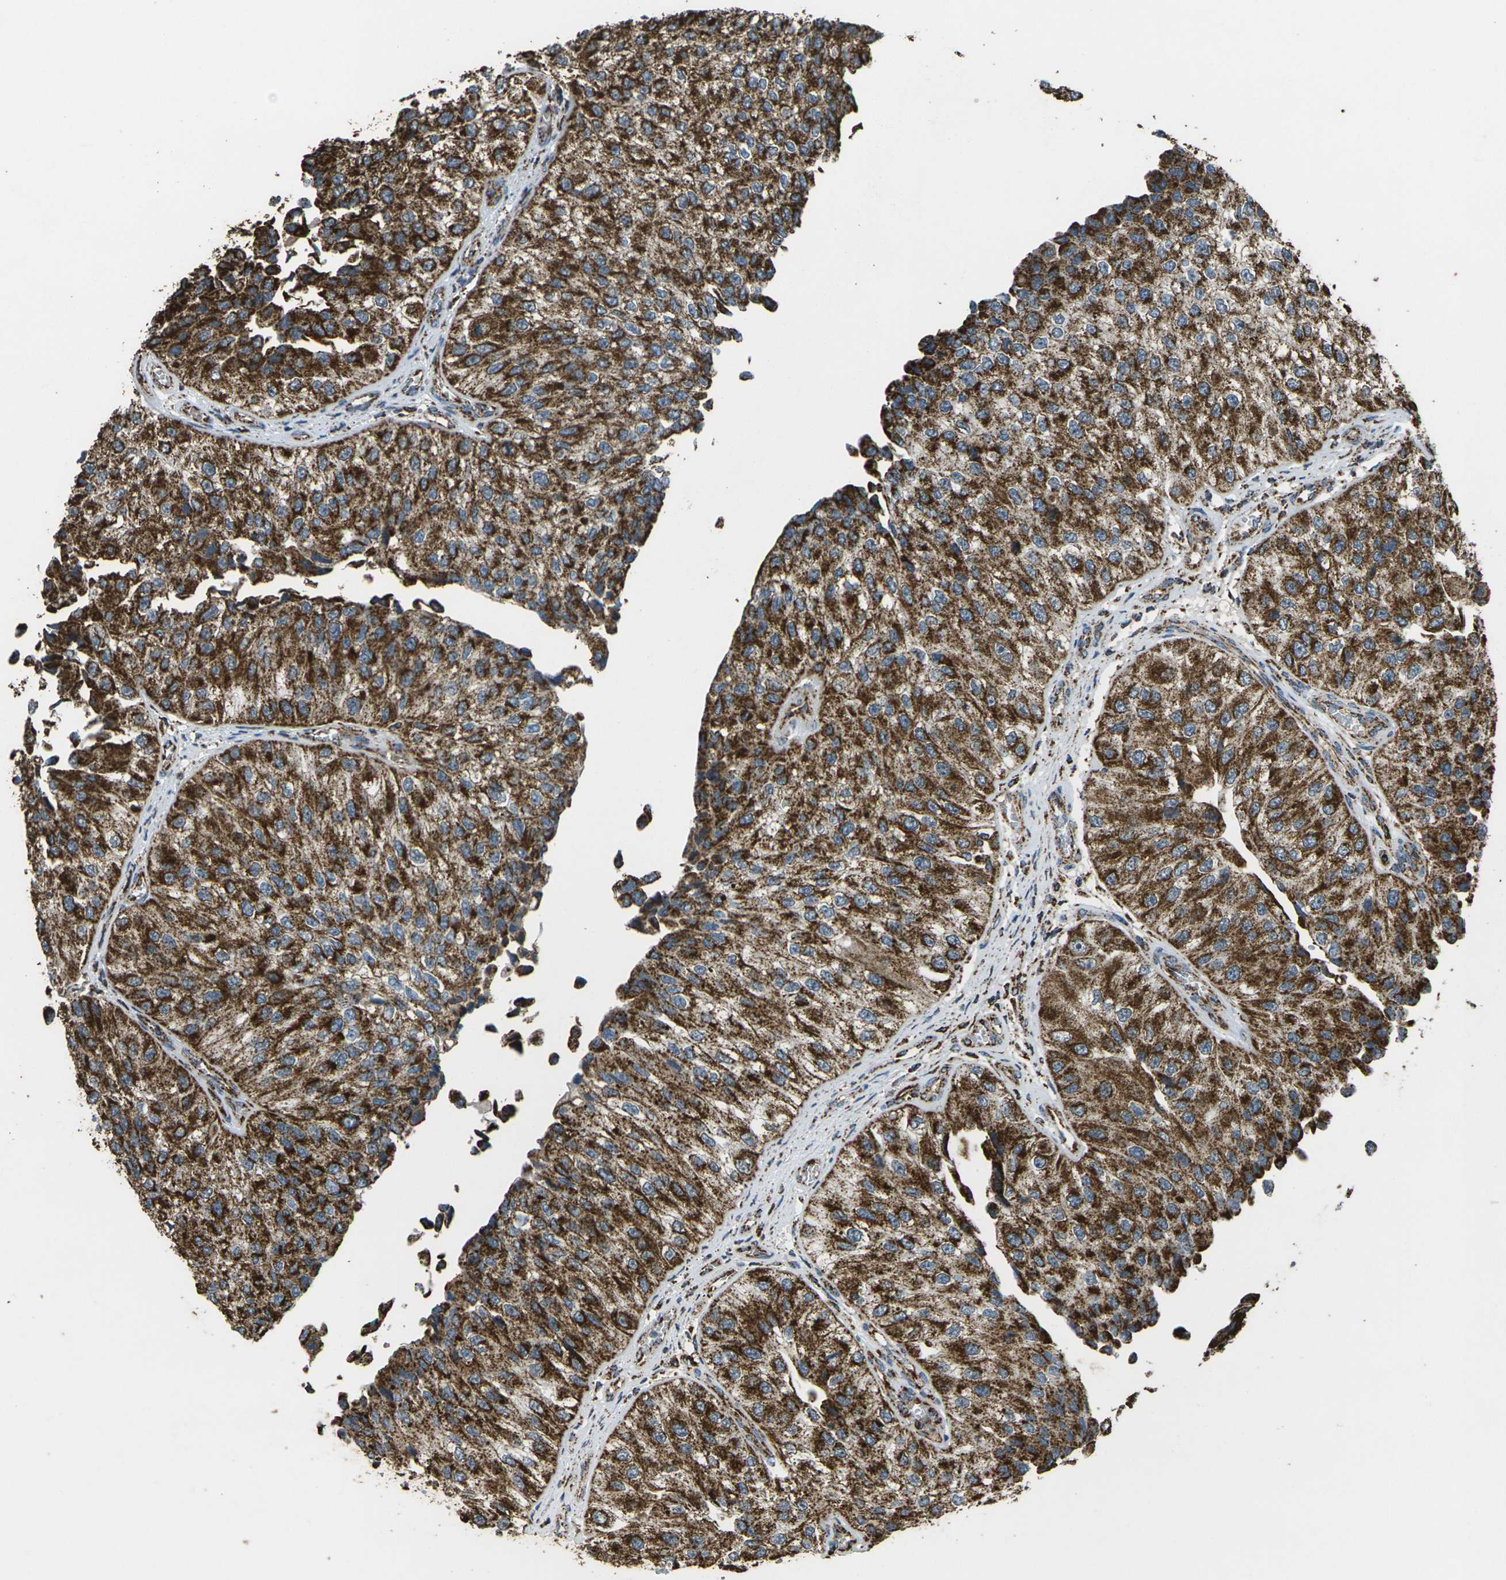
{"staining": {"intensity": "strong", "quantity": ">75%", "location": "cytoplasmic/membranous"}, "tissue": "urothelial cancer", "cell_type": "Tumor cells", "image_type": "cancer", "snomed": [{"axis": "morphology", "description": "Urothelial carcinoma, High grade"}, {"axis": "topography", "description": "Kidney"}, {"axis": "topography", "description": "Urinary bladder"}], "caption": "Urothelial cancer stained for a protein (brown) exhibits strong cytoplasmic/membranous positive staining in approximately >75% of tumor cells.", "gene": "KLHL5", "patient": {"sex": "male", "age": 77}}